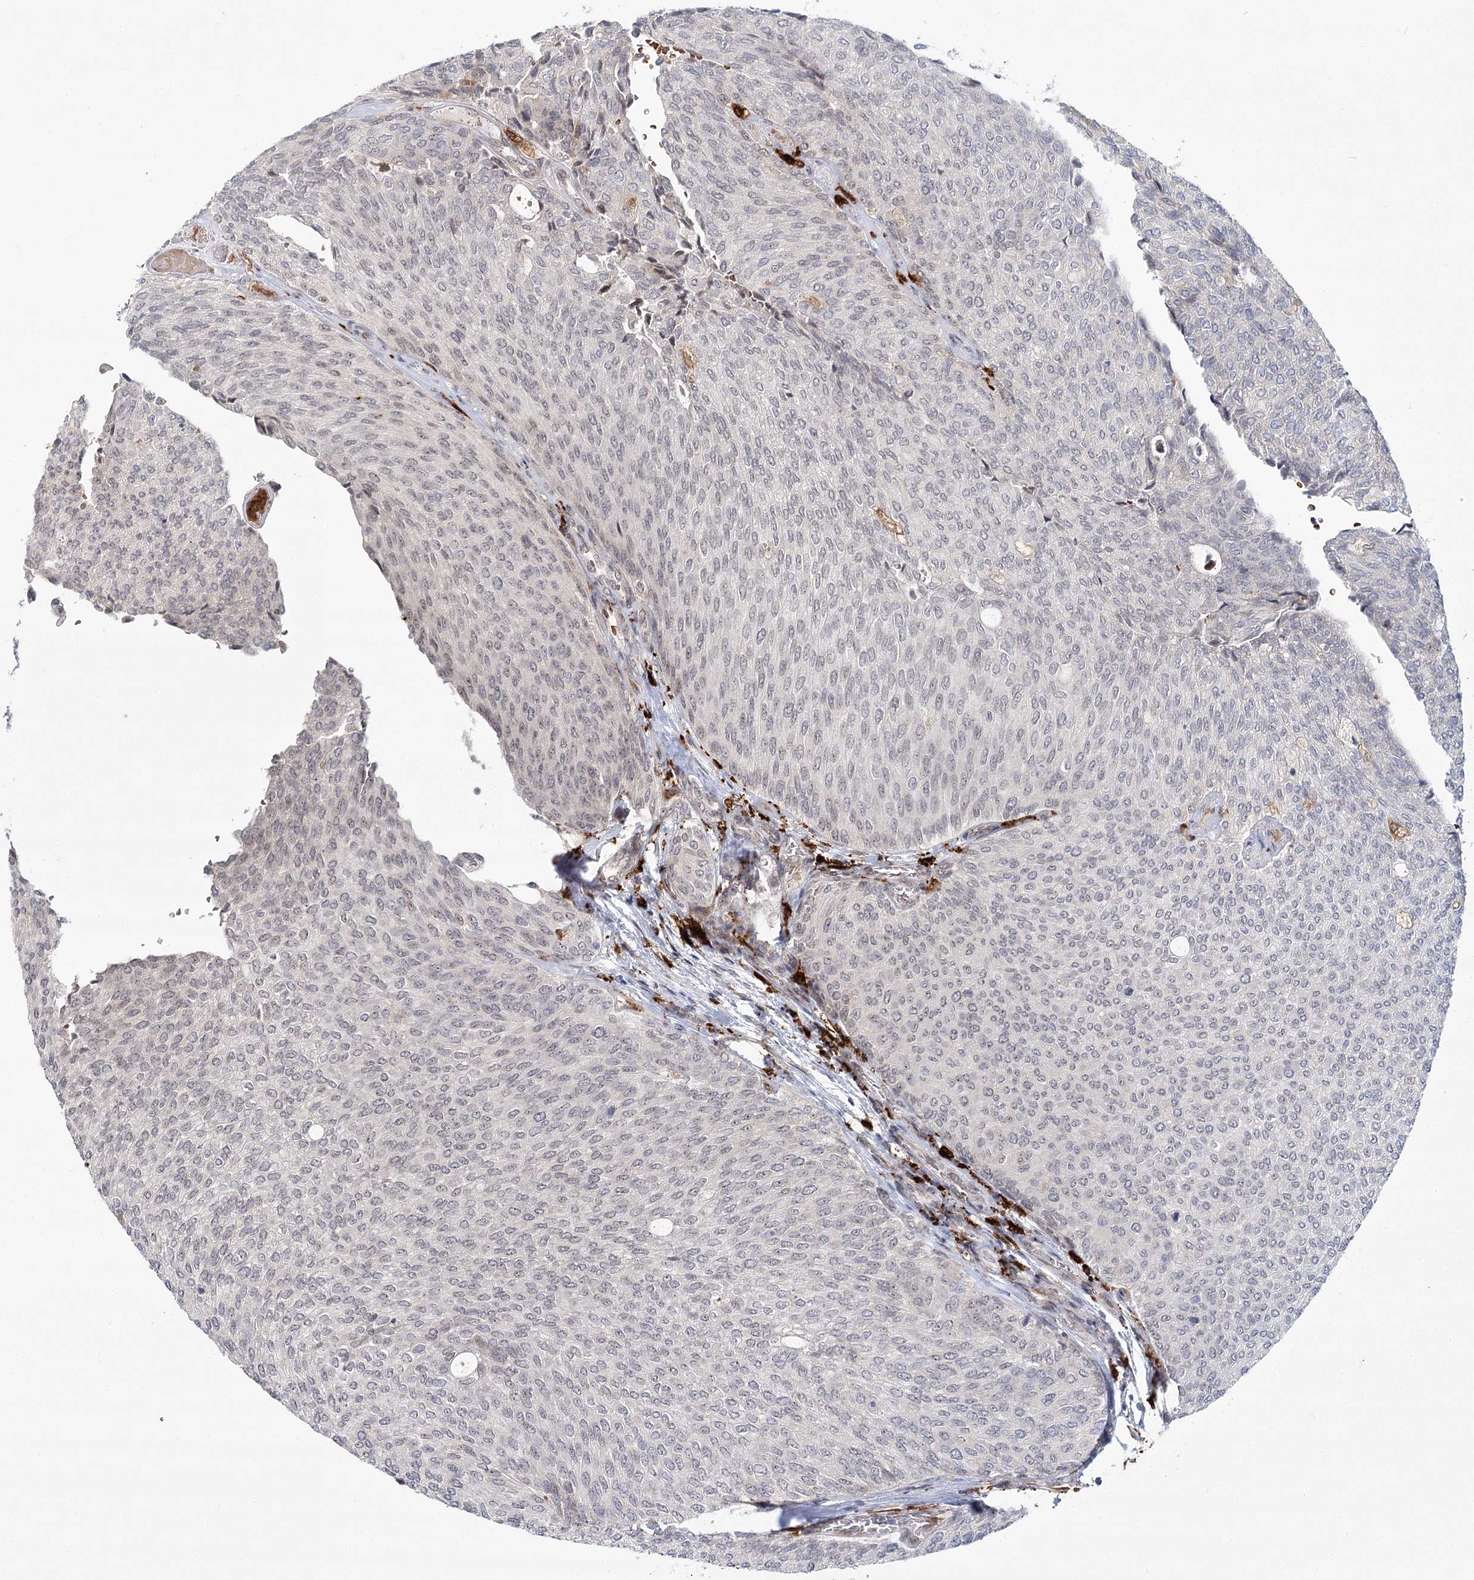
{"staining": {"intensity": "weak", "quantity": "<25%", "location": "nuclear"}, "tissue": "urothelial cancer", "cell_type": "Tumor cells", "image_type": "cancer", "snomed": [{"axis": "morphology", "description": "Urothelial carcinoma, Low grade"}, {"axis": "topography", "description": "Urinary bladder"}], "caption": "Tumor cells show no significant protein staining in low-grade urothelial carcinoma.", "gene": "WDR36", "patient": {"sex": "female", "age": 79}}